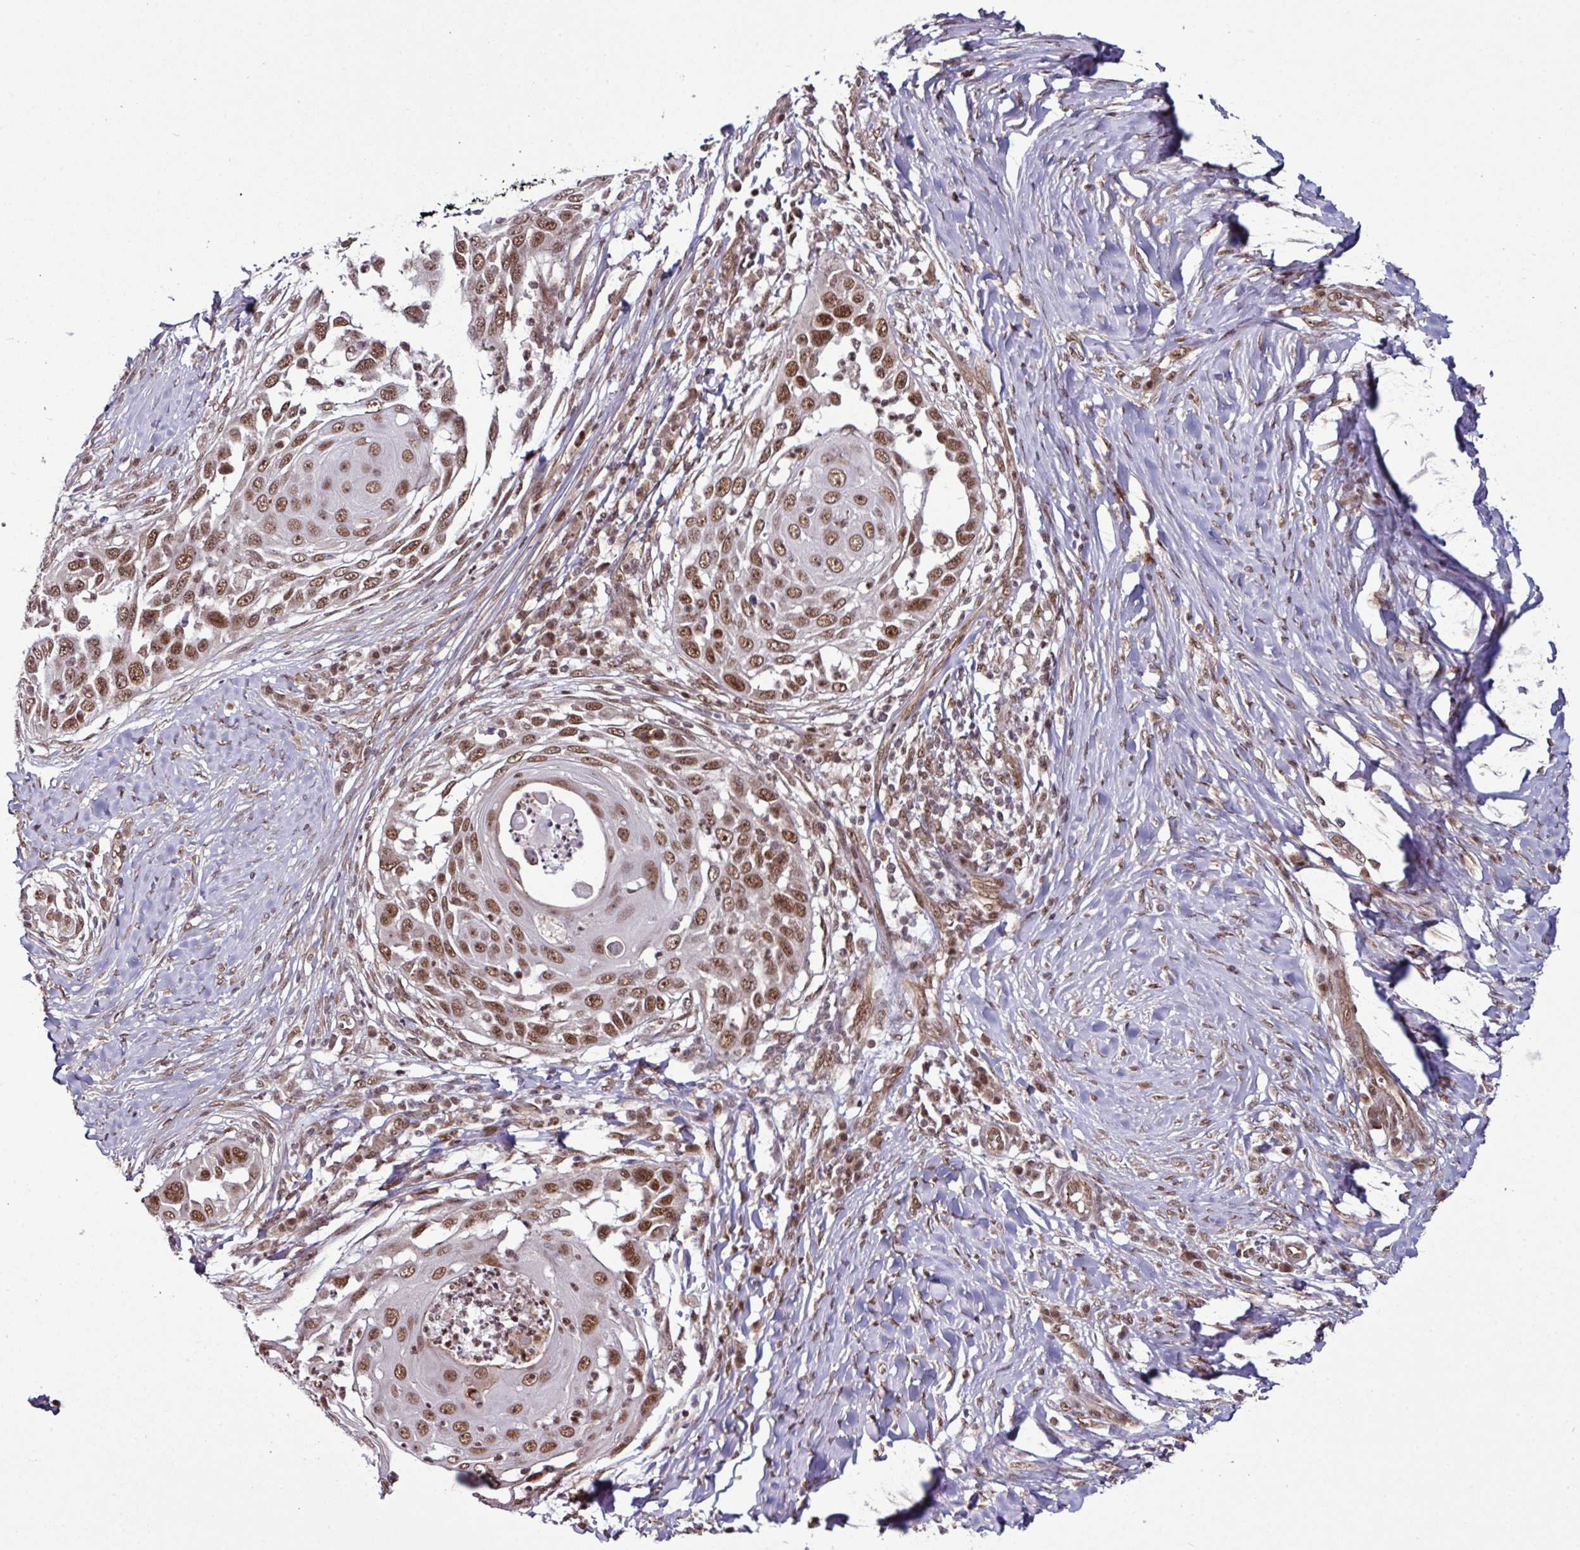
{"staining": {"intensity": "moderate", "quantity": ">75%", "location": "nuclear"}, "tissue": "skin cancer", "cell_type": "Tumor cells", "image_type": "cancer", "snomed": [{"axis": "morphology", "description": "Squamous cell carcinoma, NOS"}, {"axis": "topography", "description": "Skin"}], "caption": "The immunohistochemical stain highlights moderate nuclear staining in tumor cells of squamous cell carcinoma (skin) tissue. The protein of interest is shown in brown color, while the nuclei are stained blue.", "gene": "MORF4L2", "patient": {"sex": "female", "age": 44}}